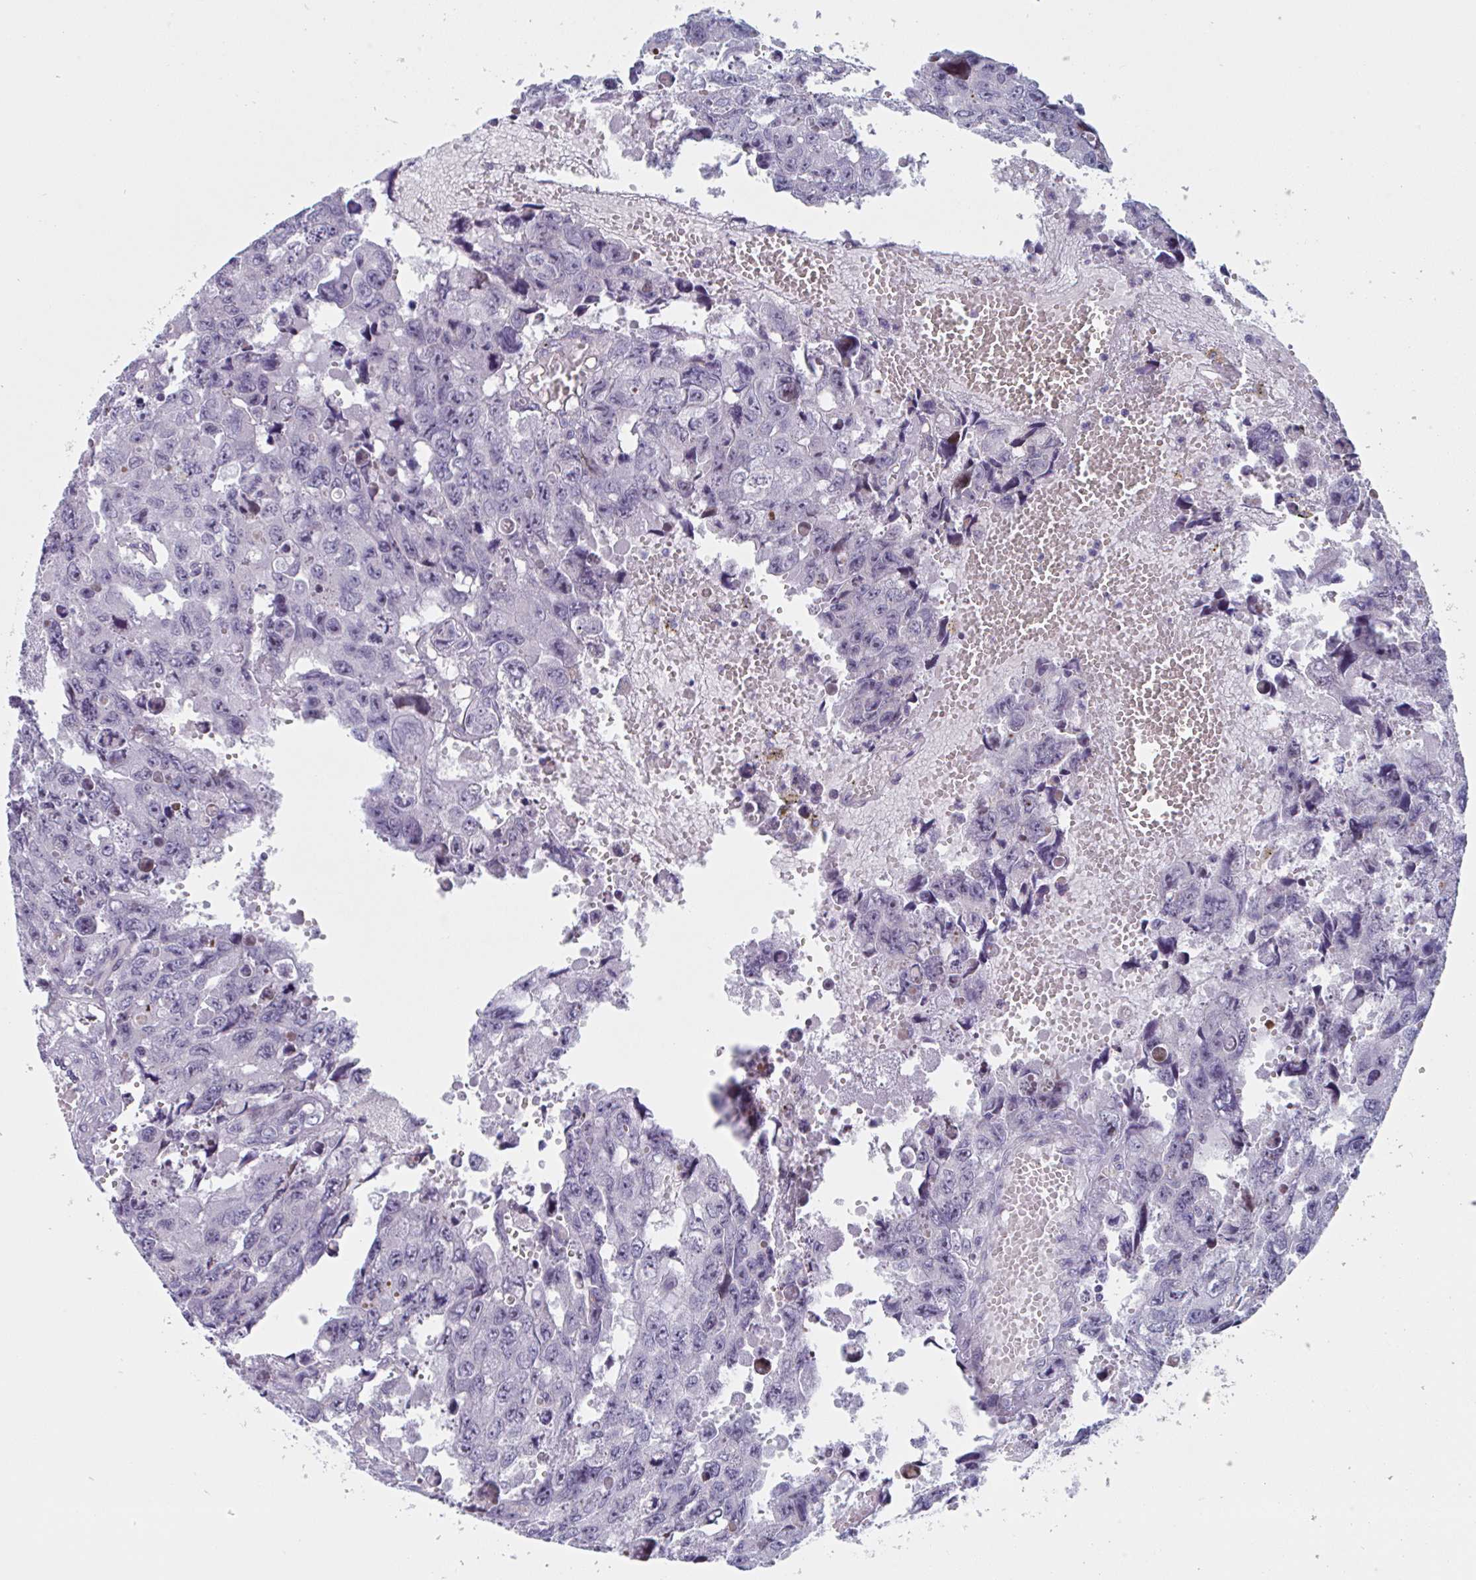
{"staining": {"intensity": "negative", "quantity": "none", "location": "none"}, "tissue": "testis cancer", "cell_type": "Tumor cells", "image_type": "cancer", "snomed": [{"axis": "morphology", "description": "Seminoma, NOS"}, {"axis": "topography", "description": "Testis"}], "caption": "This is an IHC image of testis seminoma. There is no expression in tumor cells.", "gene": "DUXA", "patient": {"sex": "male", "age": 26}}